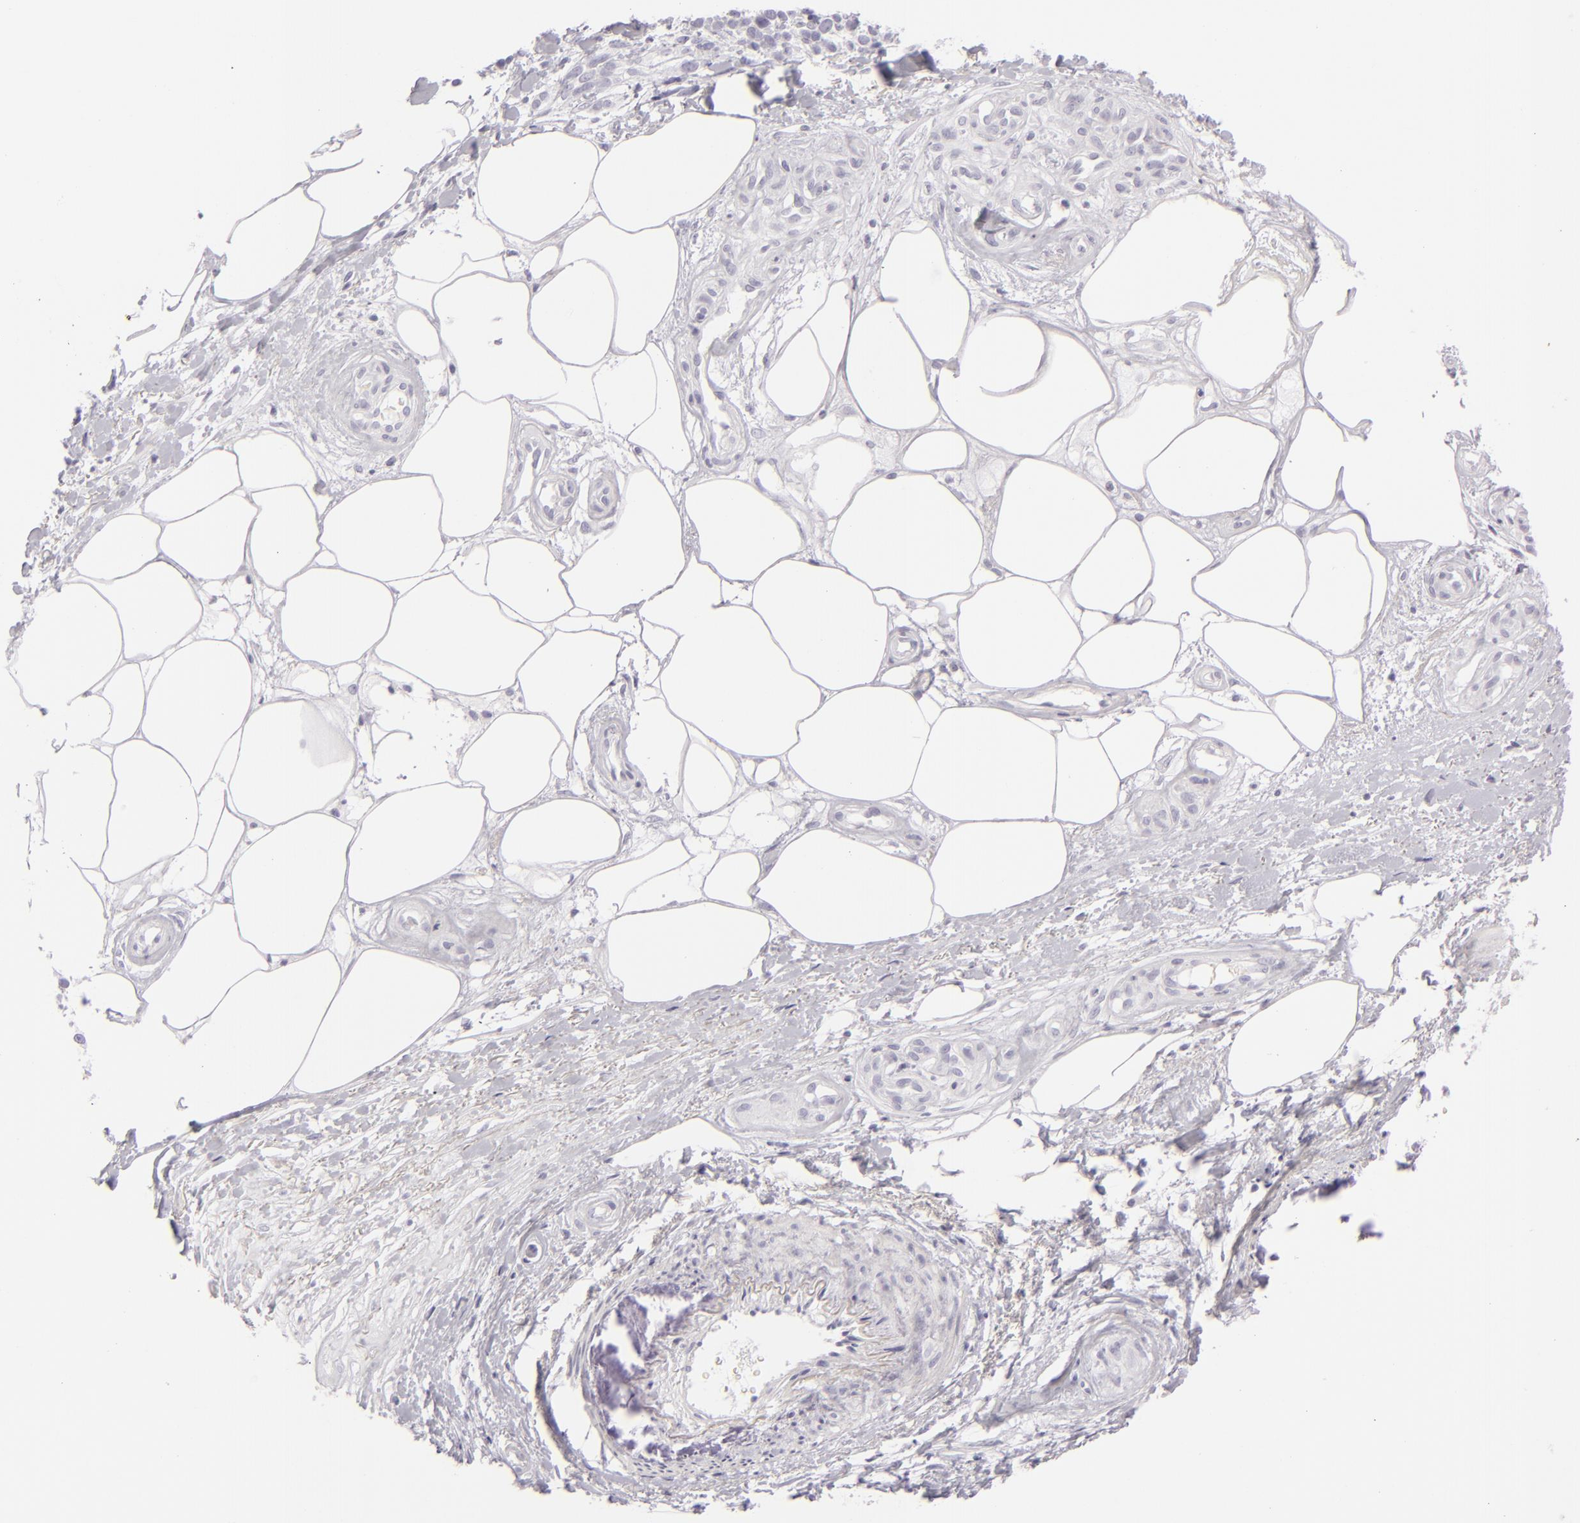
{"staining": {"intensity": "negative", "quantity": "none", "location": "none"}, "tissue": "melanoma", "cell_type": "Tumor cells", "image_type": "cancer", "snomed": [{"axis": "morphology", "description": "Malignant melanoma, NOS"}, {"axis": "topography", "description": "Skin"}], "caption": "DAB immunohistochemical staining of human malignant melanoma displays no significant positivity in tumor cells.", "gene": "CDX2", "patient": {"sex": "female", "age": 85}}